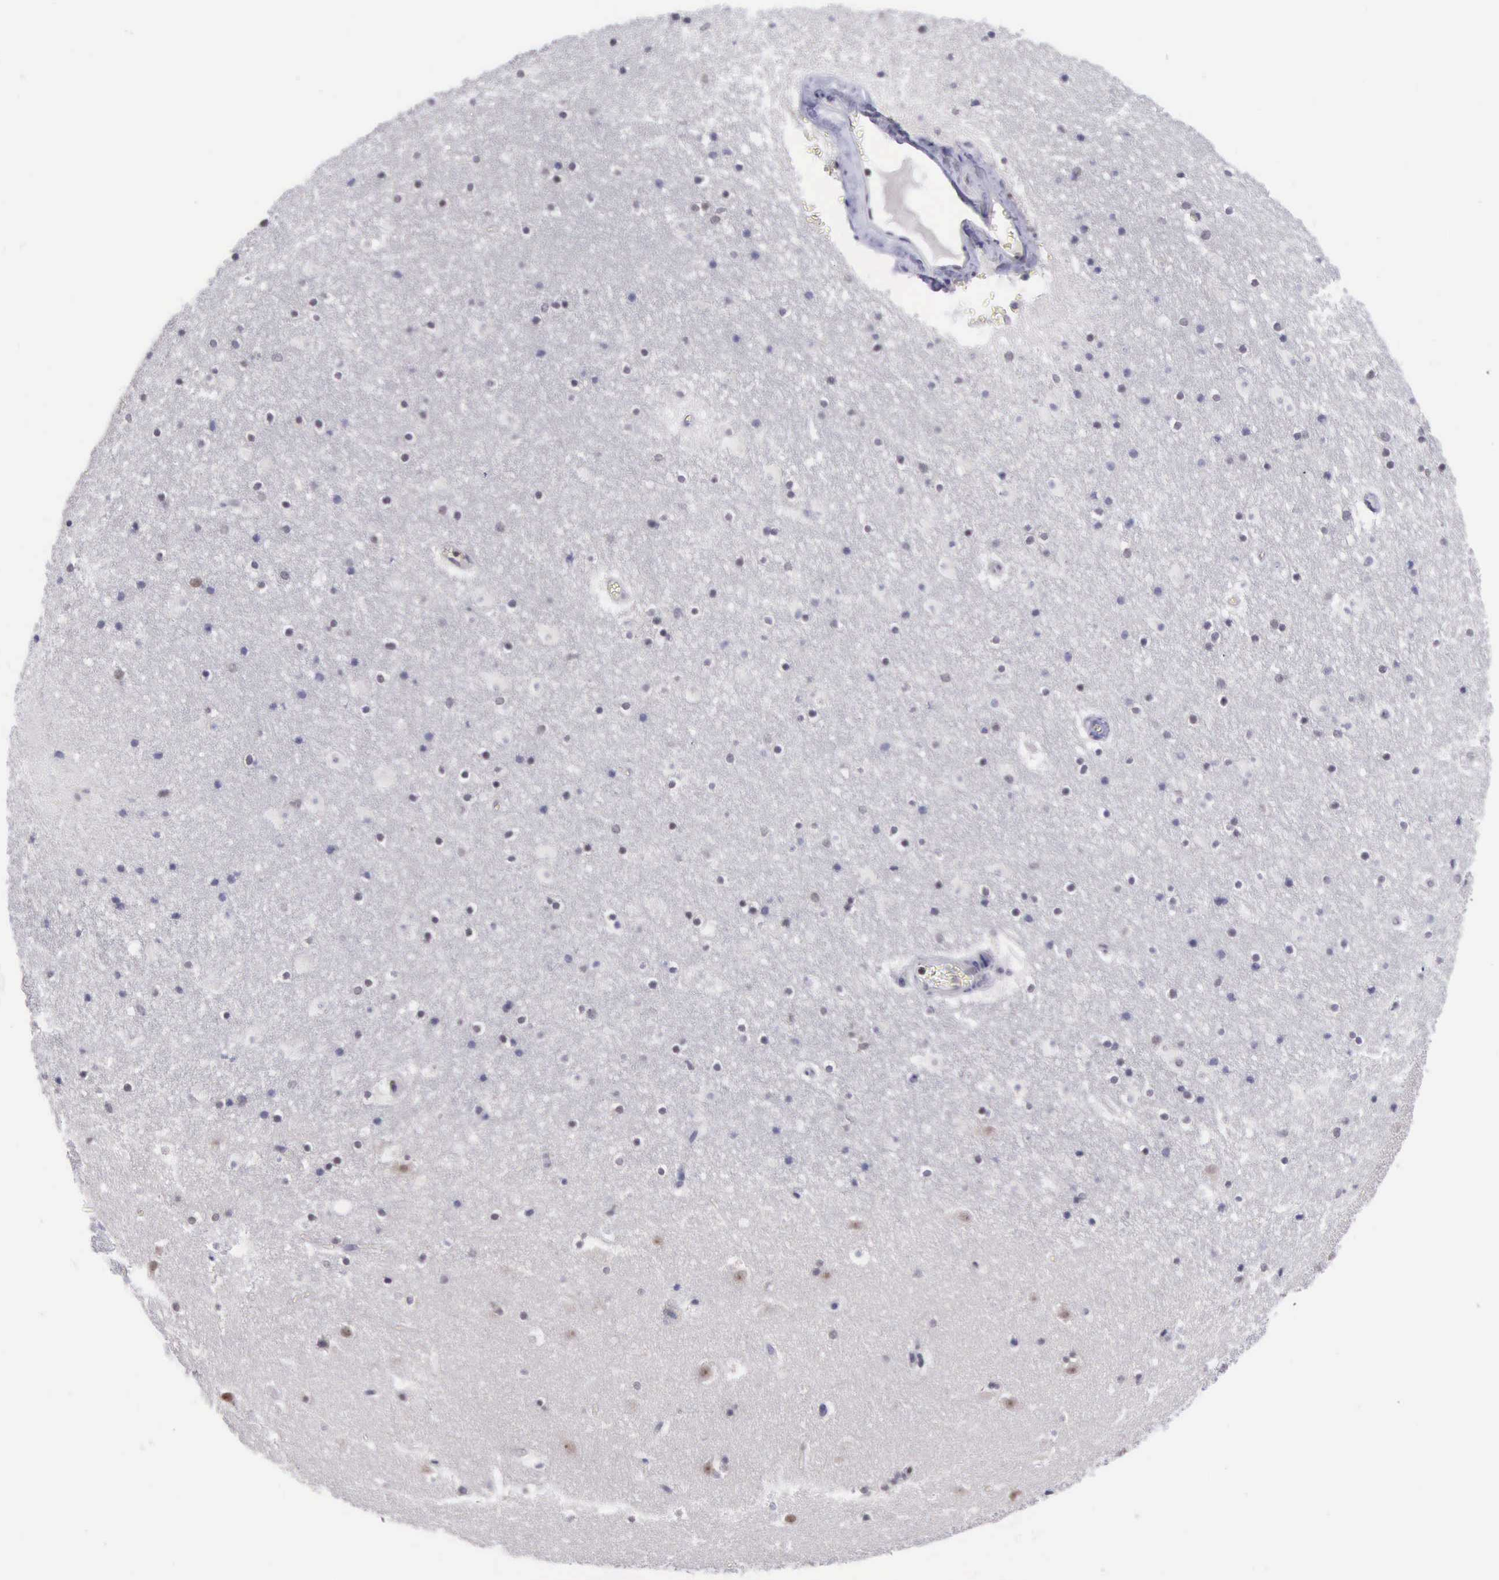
{"staining": {"intensity": "weak", "quantity": "25%-75%", "location": "nuclear"}, "tissue": "caudate", "cell_type": "Glial cells", "image_type": "normal", "snomed": [{"axis": "morphology", "description": "Normal tissue, NOS"}, {"axis": "topography", "description": "Lateral ventricle wall"}], "caption": "Immunohistochemical staining of normal human caudate reveals weak nuclear protein positivity in about 25%-75% of glial cells.", "gene": "VRK1", "patient": {"sex": "male", "age": 45}}